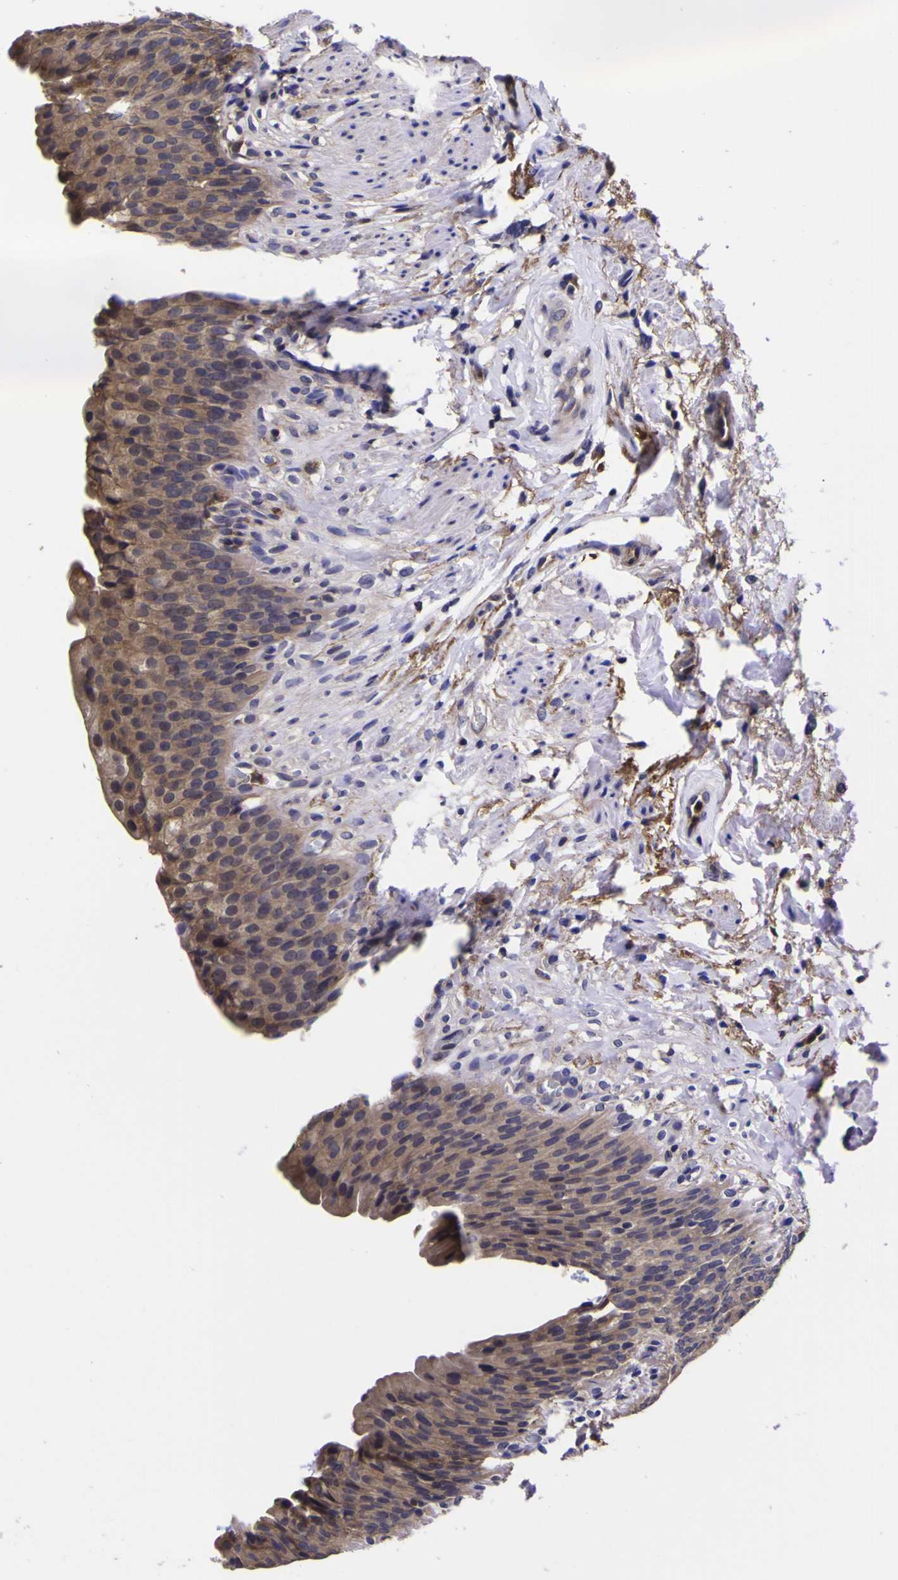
{"staining": {"intensity": "moderate", "quantity": ">75%", "location": "cytoplasmic/membranous"}, "tissue": "urinary bladder", "cell_type": "Urothelial cells", "image_type": "normal", "snomed": [{"axis": "morphology", "description": "Normal tissue, NOS"}, {"axis": "topography", "description": "Urinary bladder"}], "caption": "Moderate cytoplasmic/membranous expression is seen in approximately >75% of urothelial cells in benign urinary bladder.", "gene": "MAPK14", "patient": {"sex": "female", "age": 79}}